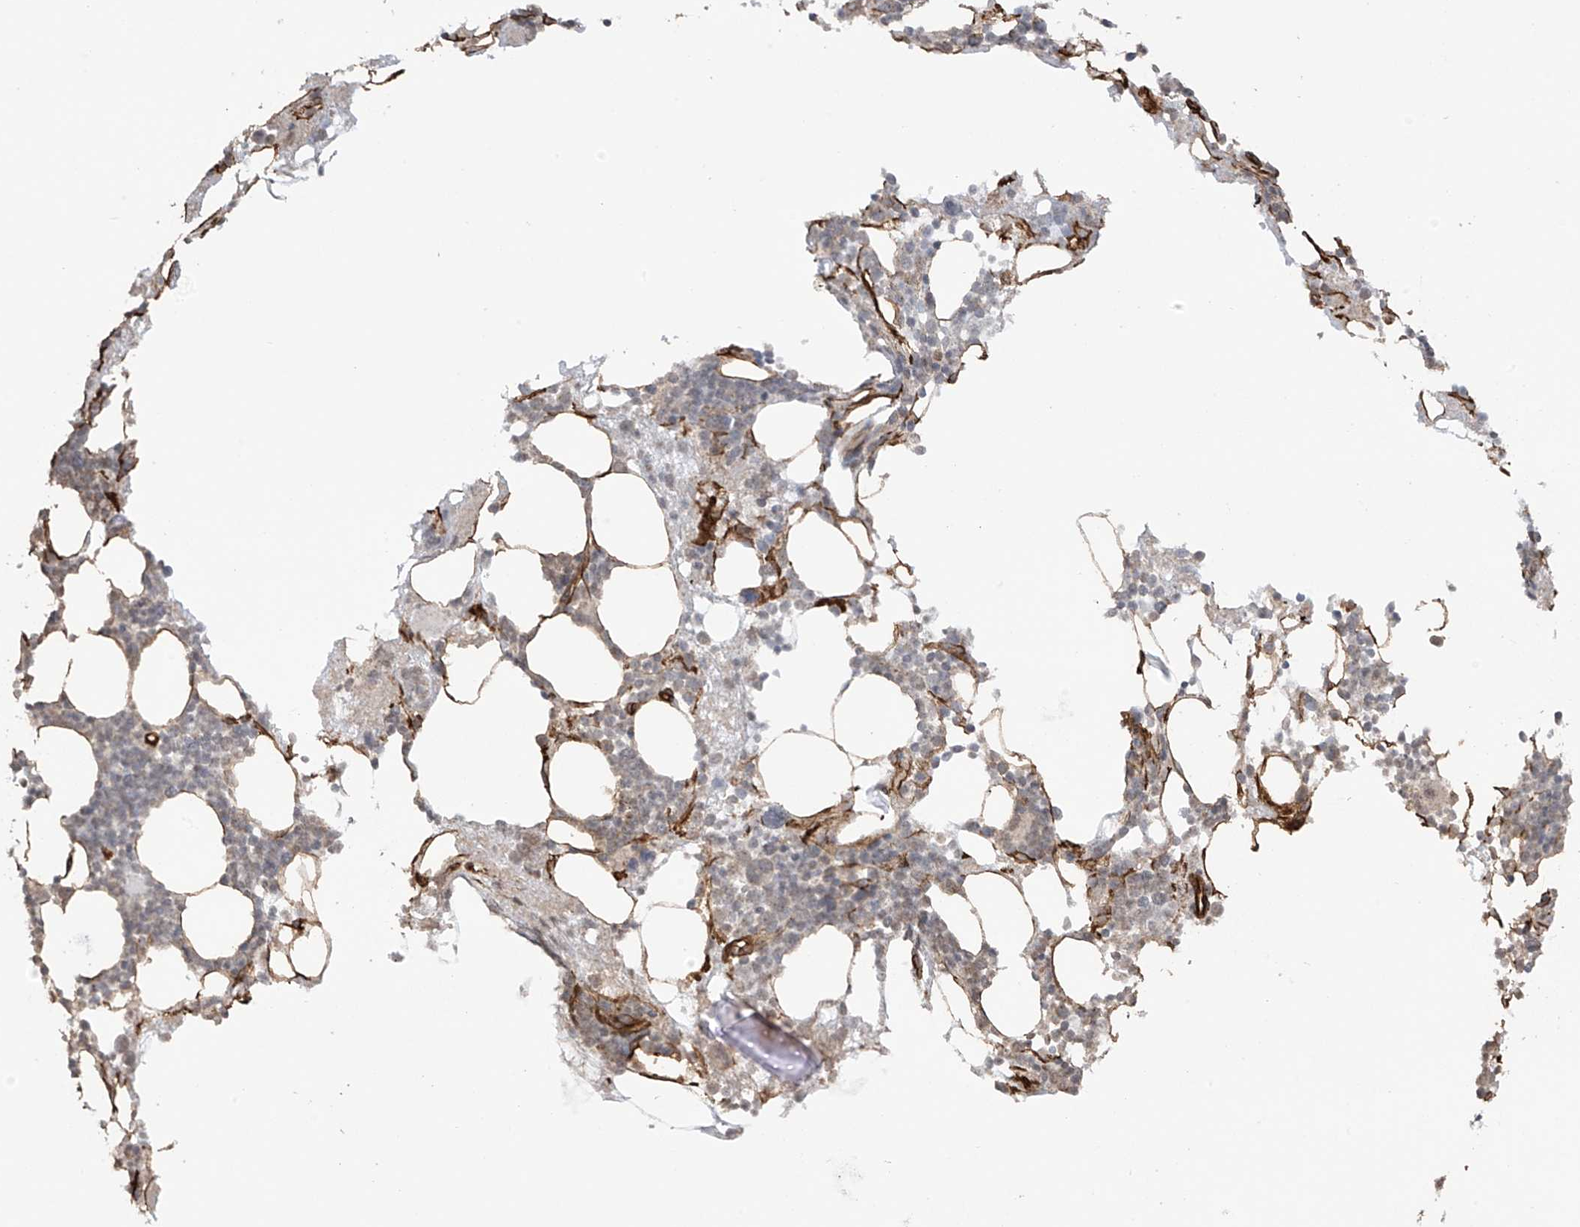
{"staining": {"intensity": "weak", "quantity": "<25%", "location": "nuclear"}, "tissue": "bone marrow", "cell_type": "Hematopoietic cells", "image_type": "normal", "snomed": [{"axis": "morphology", "description": "Normal tissue, NOS"}, {"axis": "topography", "description": "Bone marrow"}], "caption": "Immunohistochemical staining of normal human bone marrow exhibits no significant staining in hematopoietic cells. (DAB immunohistochemistry, high magnification).", "gene": "TTLL5", "patient": {"sex": "male", "age": 58}}